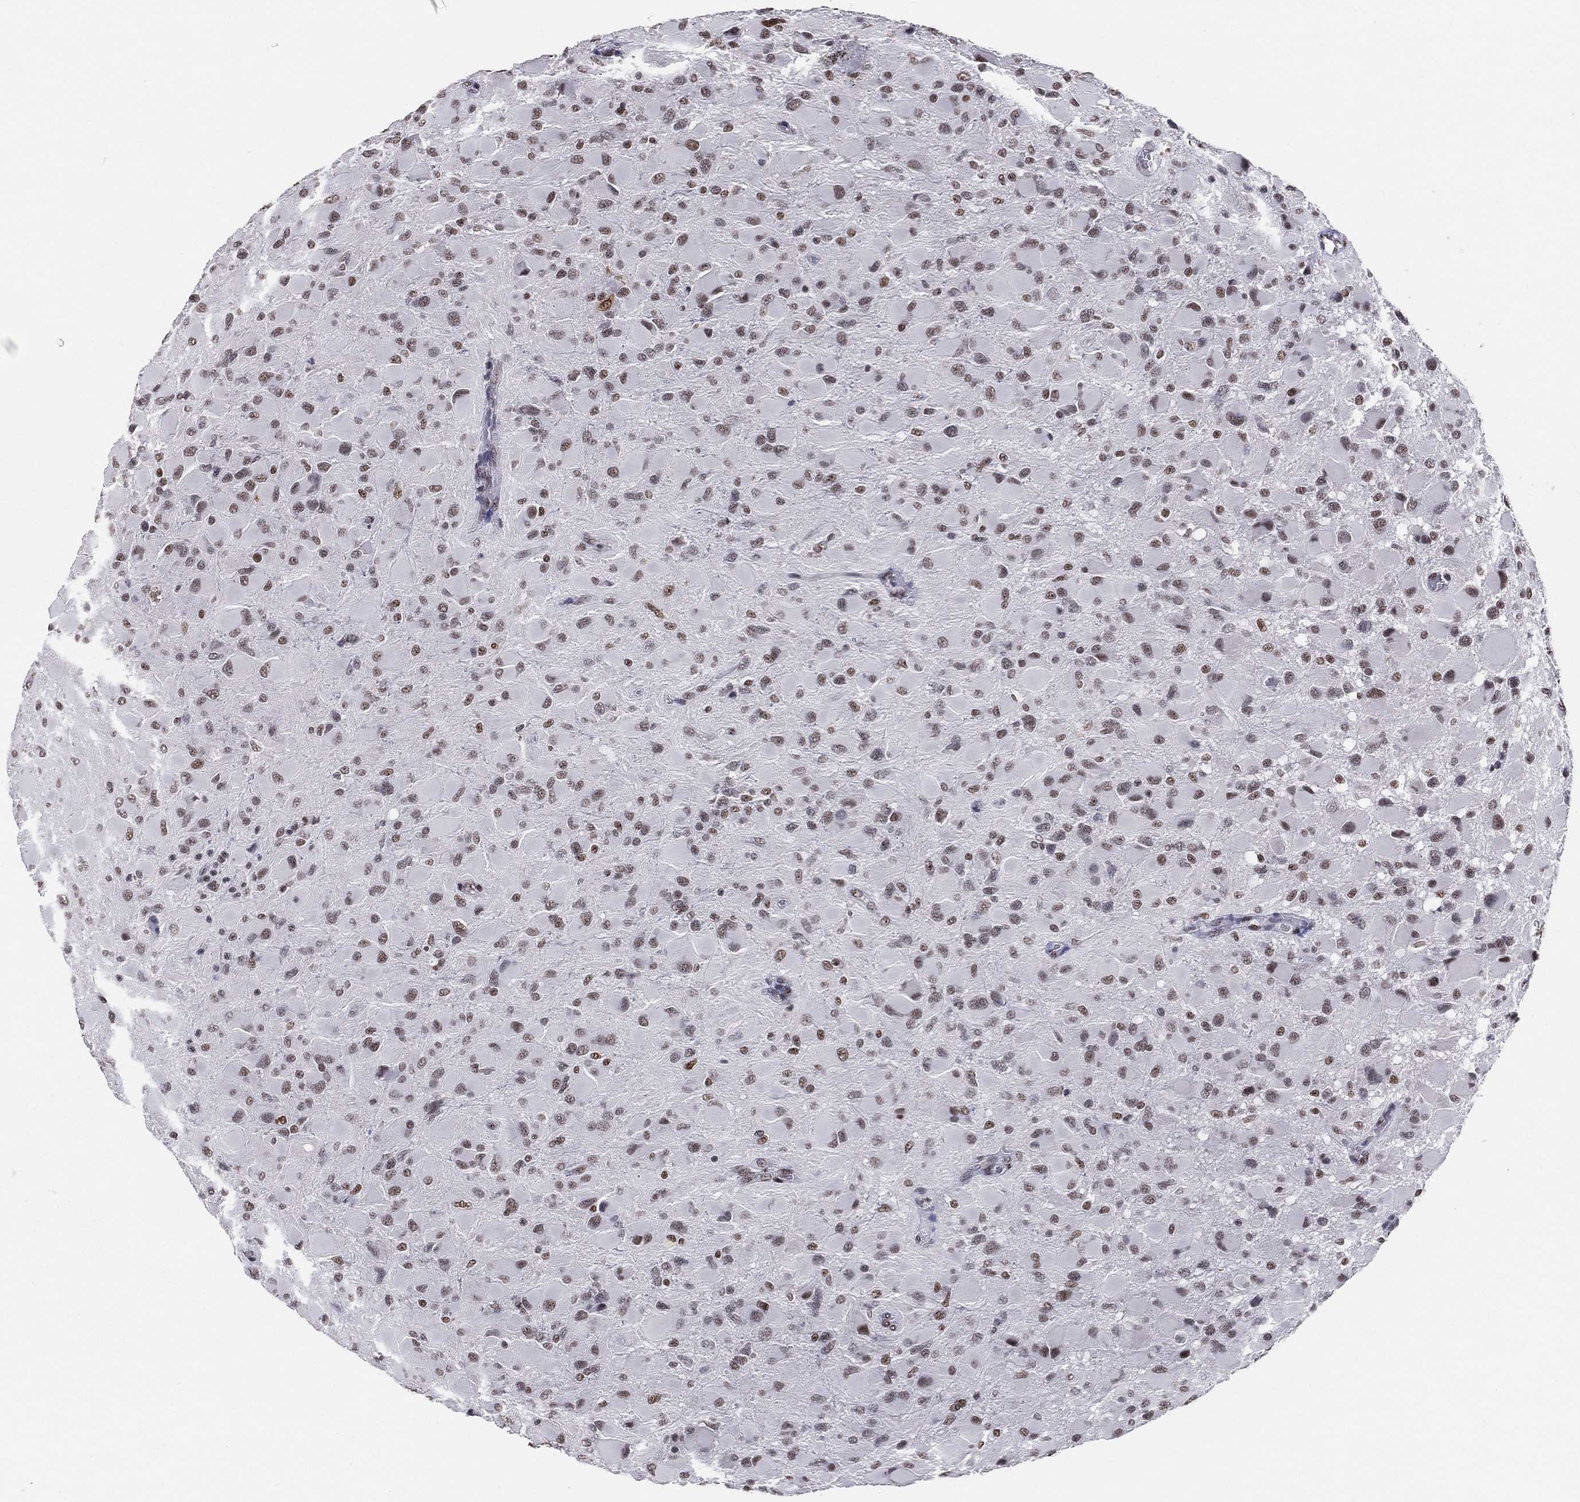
{"staining": {"intensity": "moderate", "quantity": "25%-75%", "location": "nuclear"}, "tissue": "glioma", "cell_type": "Tumor cells", "image_type": "cancer", "snomed": [{"axis": "morphology", "description": "Glioma, malignant, High grade"}, {"axis": "topography", "description": "Cerebral cortex"}], "caption": "Moderate nuclear expression is present in approximately 25%-75% of tumor cells in glioma.", "gene": "CDK7", "patient": {"sex": "female", "age": 36}}